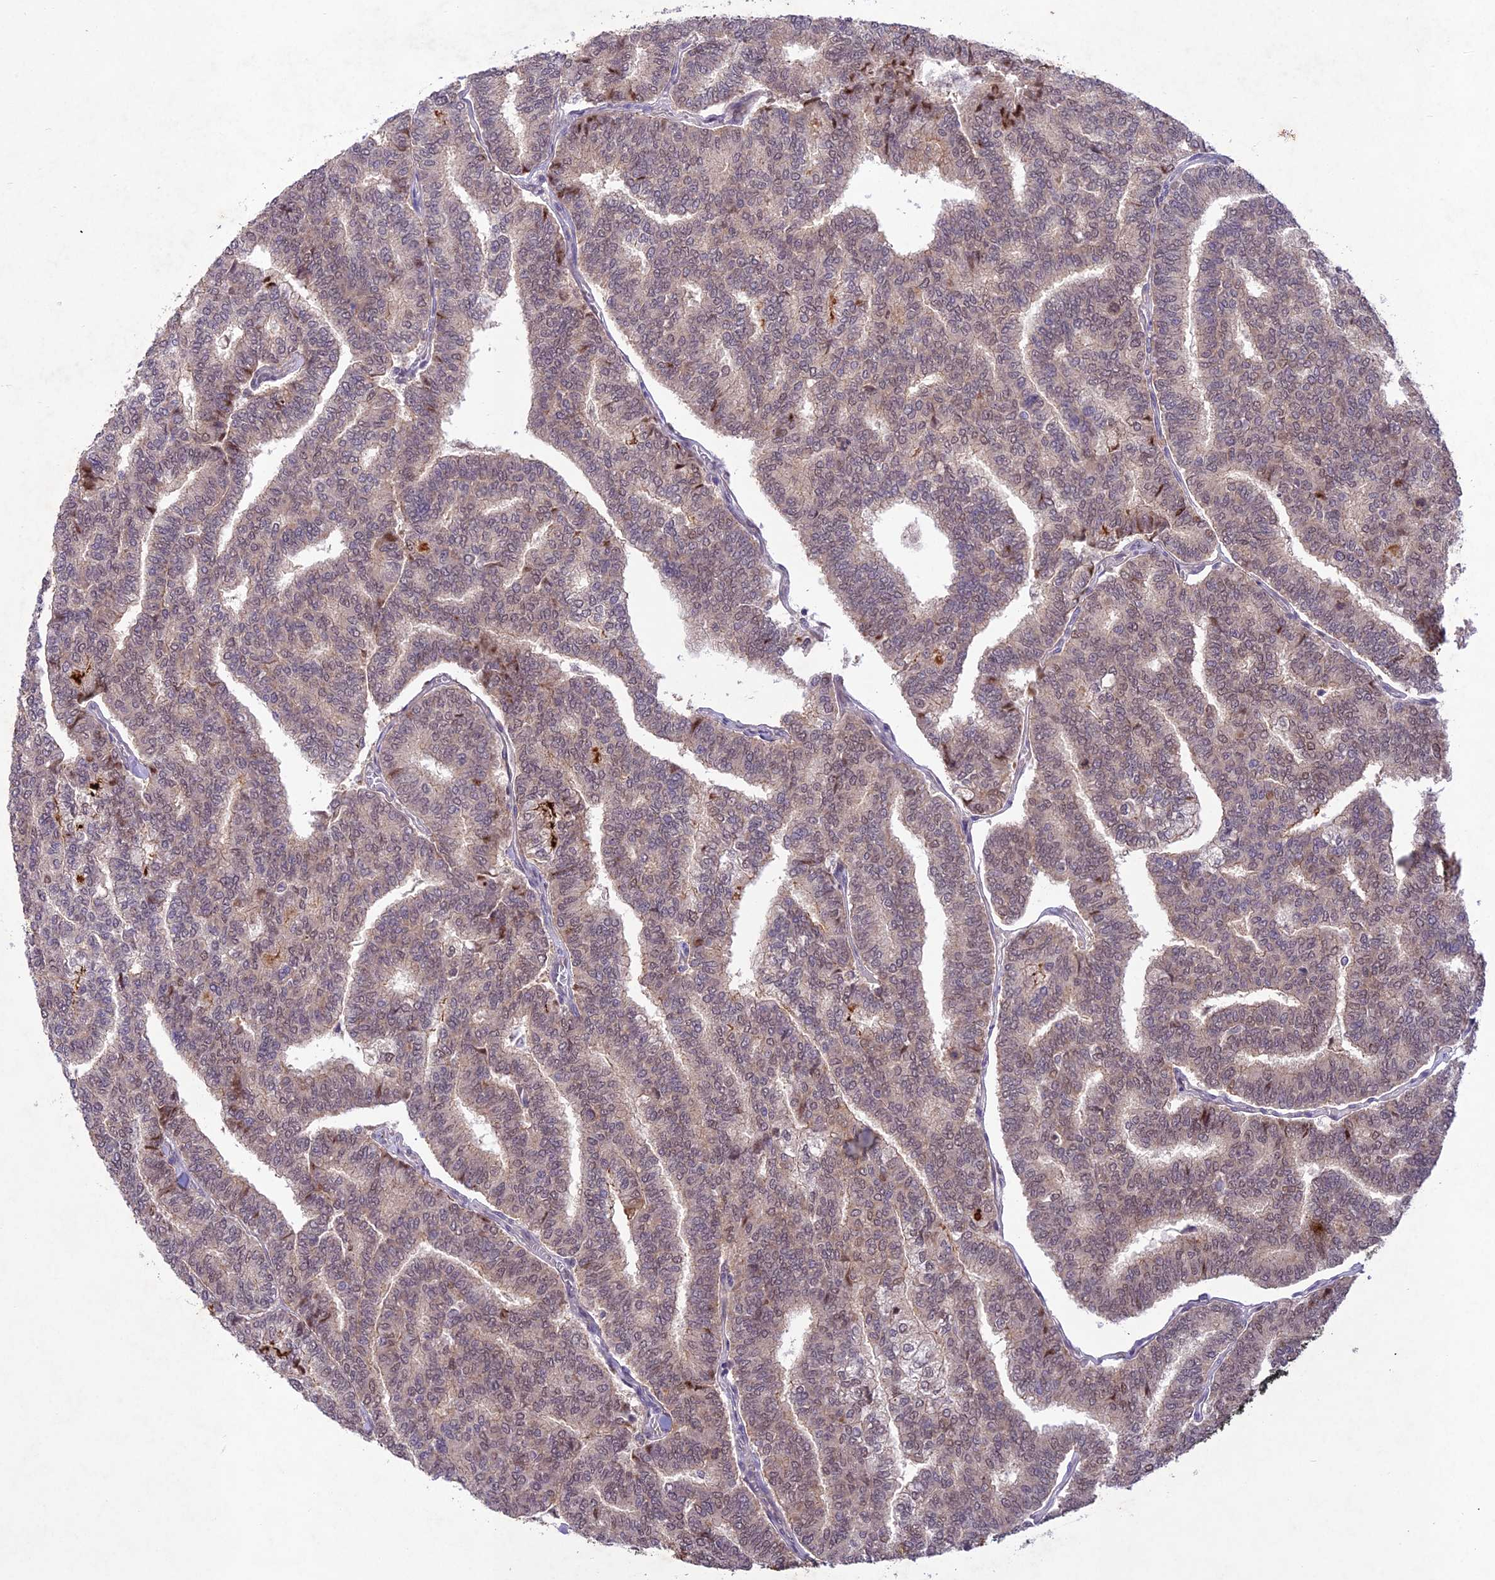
{"staining": {"intensity": "moderate", "quantity": "25%-75%", "location": "cytoplasmic/membranous,nuclear"}, "tissue": "thyroid cancer", "cell_type": "Tumor cells", "image_type": "cancer", "snomed": [{"axis": "morphology", "description": "Papillary adenocarcinoma, NOS"}, {"axis": "topography", "description": "Thyroid gland"}], "caption": "The histopathology image shows a brown stain indicating the presence of a protein in the cytoplasmic/membranous and nuclear of tumor cells in thyroid cancer (papillary adenocarcinoma). The staining was performed using DAB (3,3'-diaminobenzidine), with brown indicating positive protein expression. Nuclei are stained blue with hematoxylin.", "gene": "ANKRD52", "patient": {"sex": "female", "age": 35}}